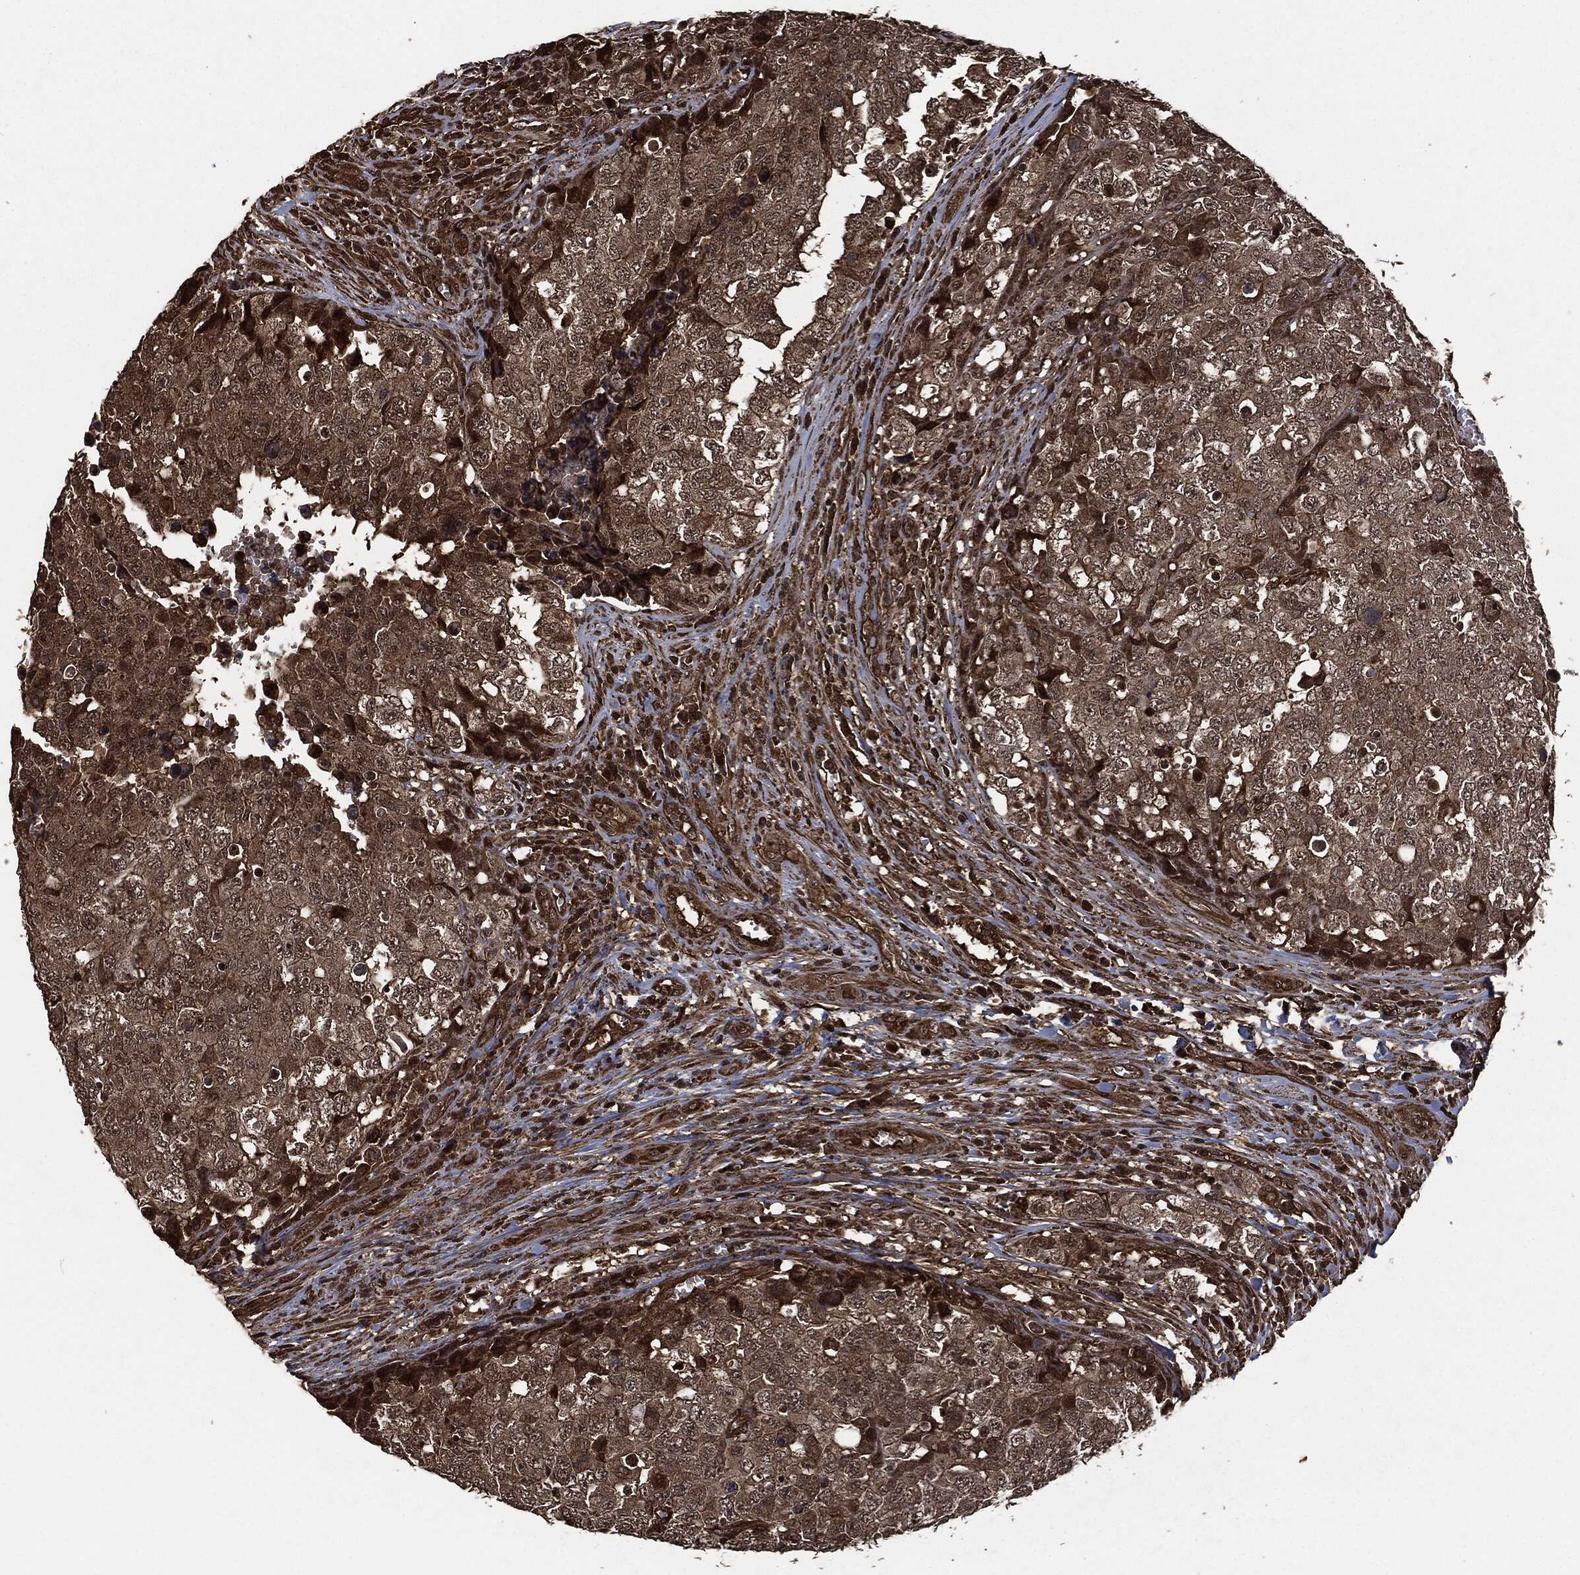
{"staining": {"intensity": "moderate", "quantity": ">75%", "location": "cytoplasmic/membranous"}, "tissue": "testis cancer", "cell_type": "Tumor cells", "image_type": "cancer", "snomed": [{"axis": "morphology", "description": "Carcinoma, Embryonal, NOS"}, {"axis": "topography", "description": "Testis"}], "caption": "Protein expression analysis of human testis cancer reveals moderate cytoplasmic/membranous positivity in approximately >75% of tumor cells.", "gene": "HRAS", "patient": {"sex": "male", "age": 23}}